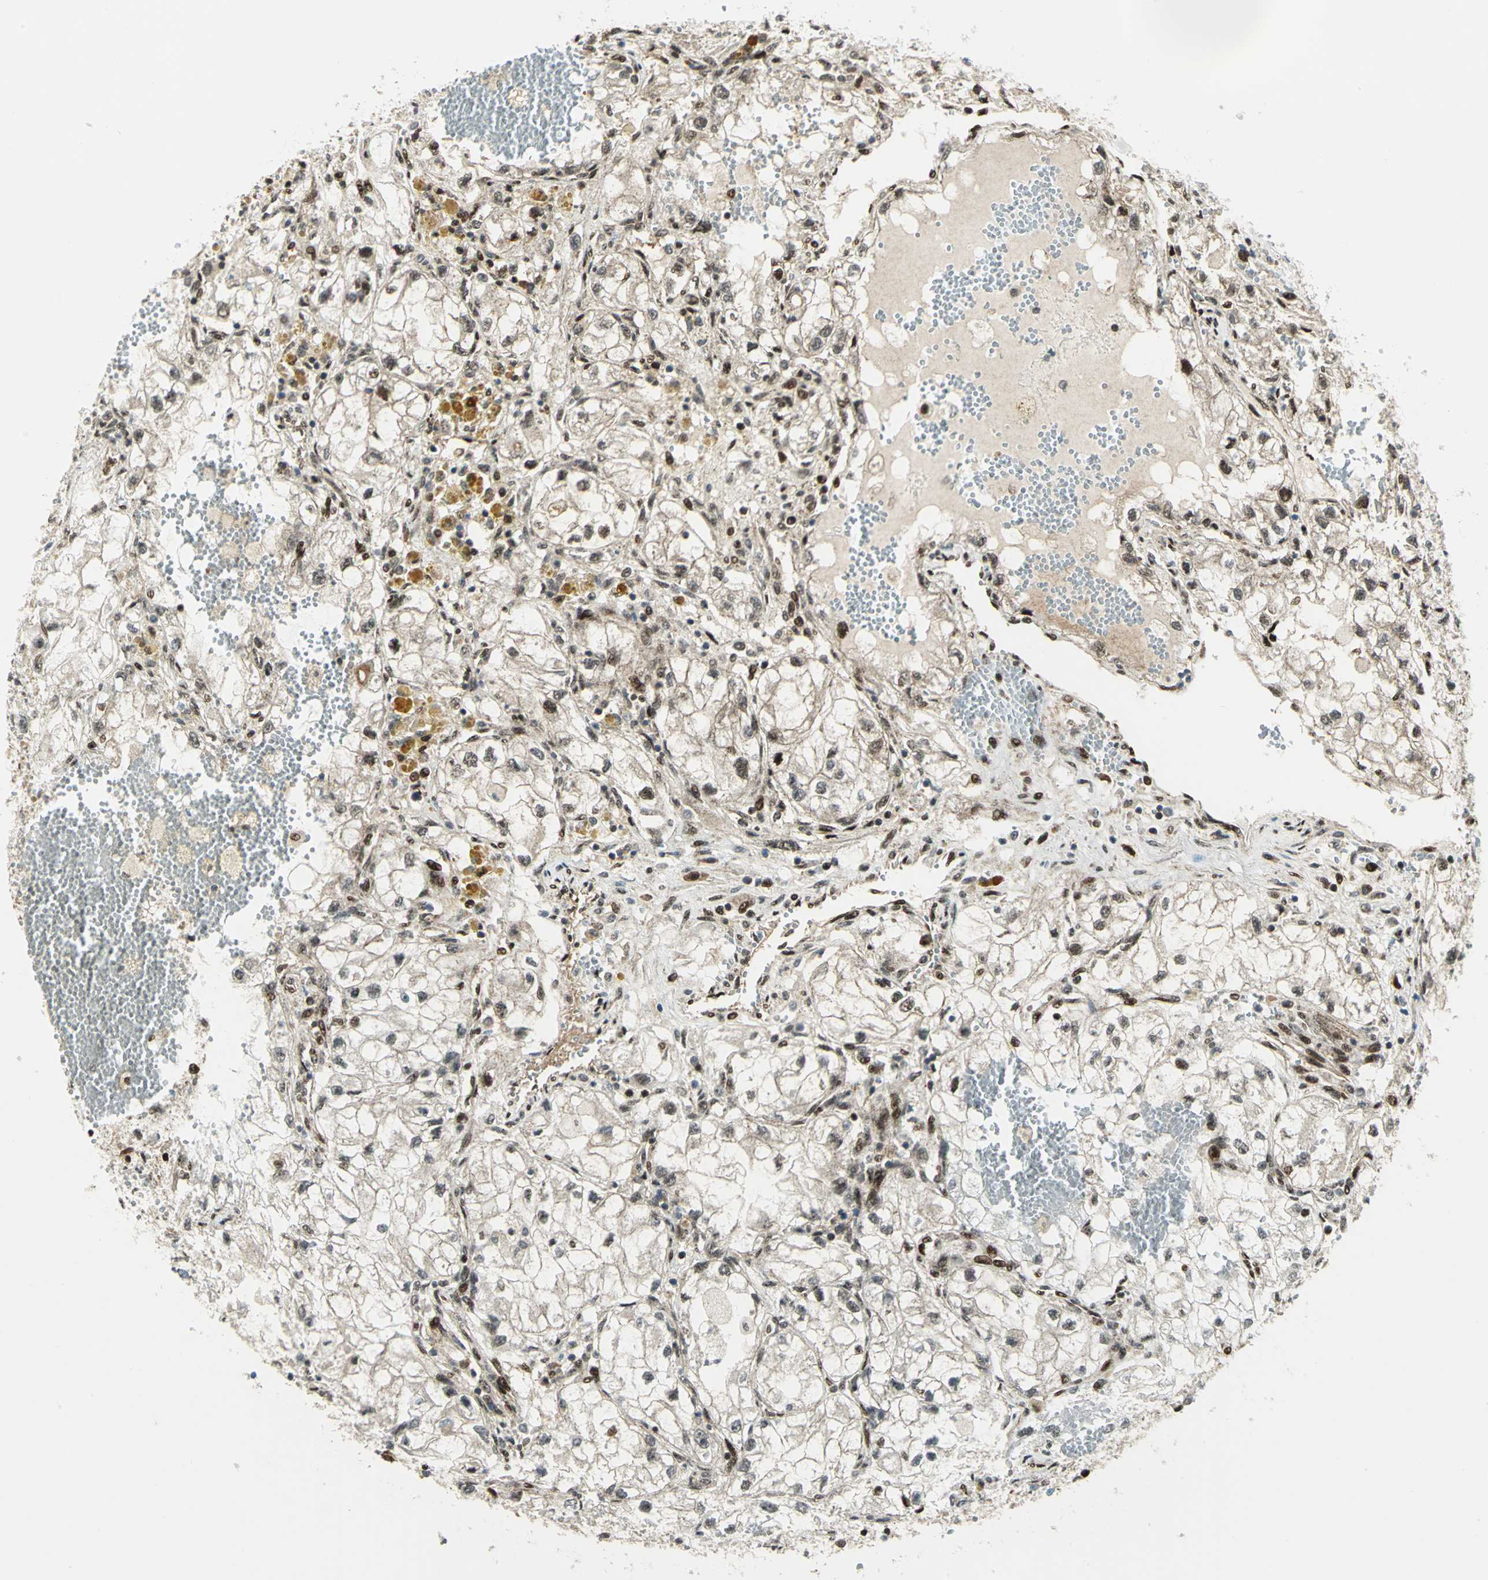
{"staining": {"intensity": "moderate", "quantity": ">75%", "location": "cytoplasmic/membranous,nuclear"}, "tissue": "renal cancer", "cell_type": "Tumor cells", "image_type": "cancer", "snomed": [{"axis": "morphology", "description": "Adenocarcinoma, NOS"}, {"axis": "topography", "description": "Kidney"}], "caption": "The histopathology image displays staining of renal cancer (adenocarcinoma), revealing moderate cytoplasmic/membranous and nuclear protein positivity (brown color) within tumor cells. The protein of interest is shown in brown color, while the nuclei are stained blue.", "gene": "COPS5", "patient": {"sex": "female", "age": 70}}